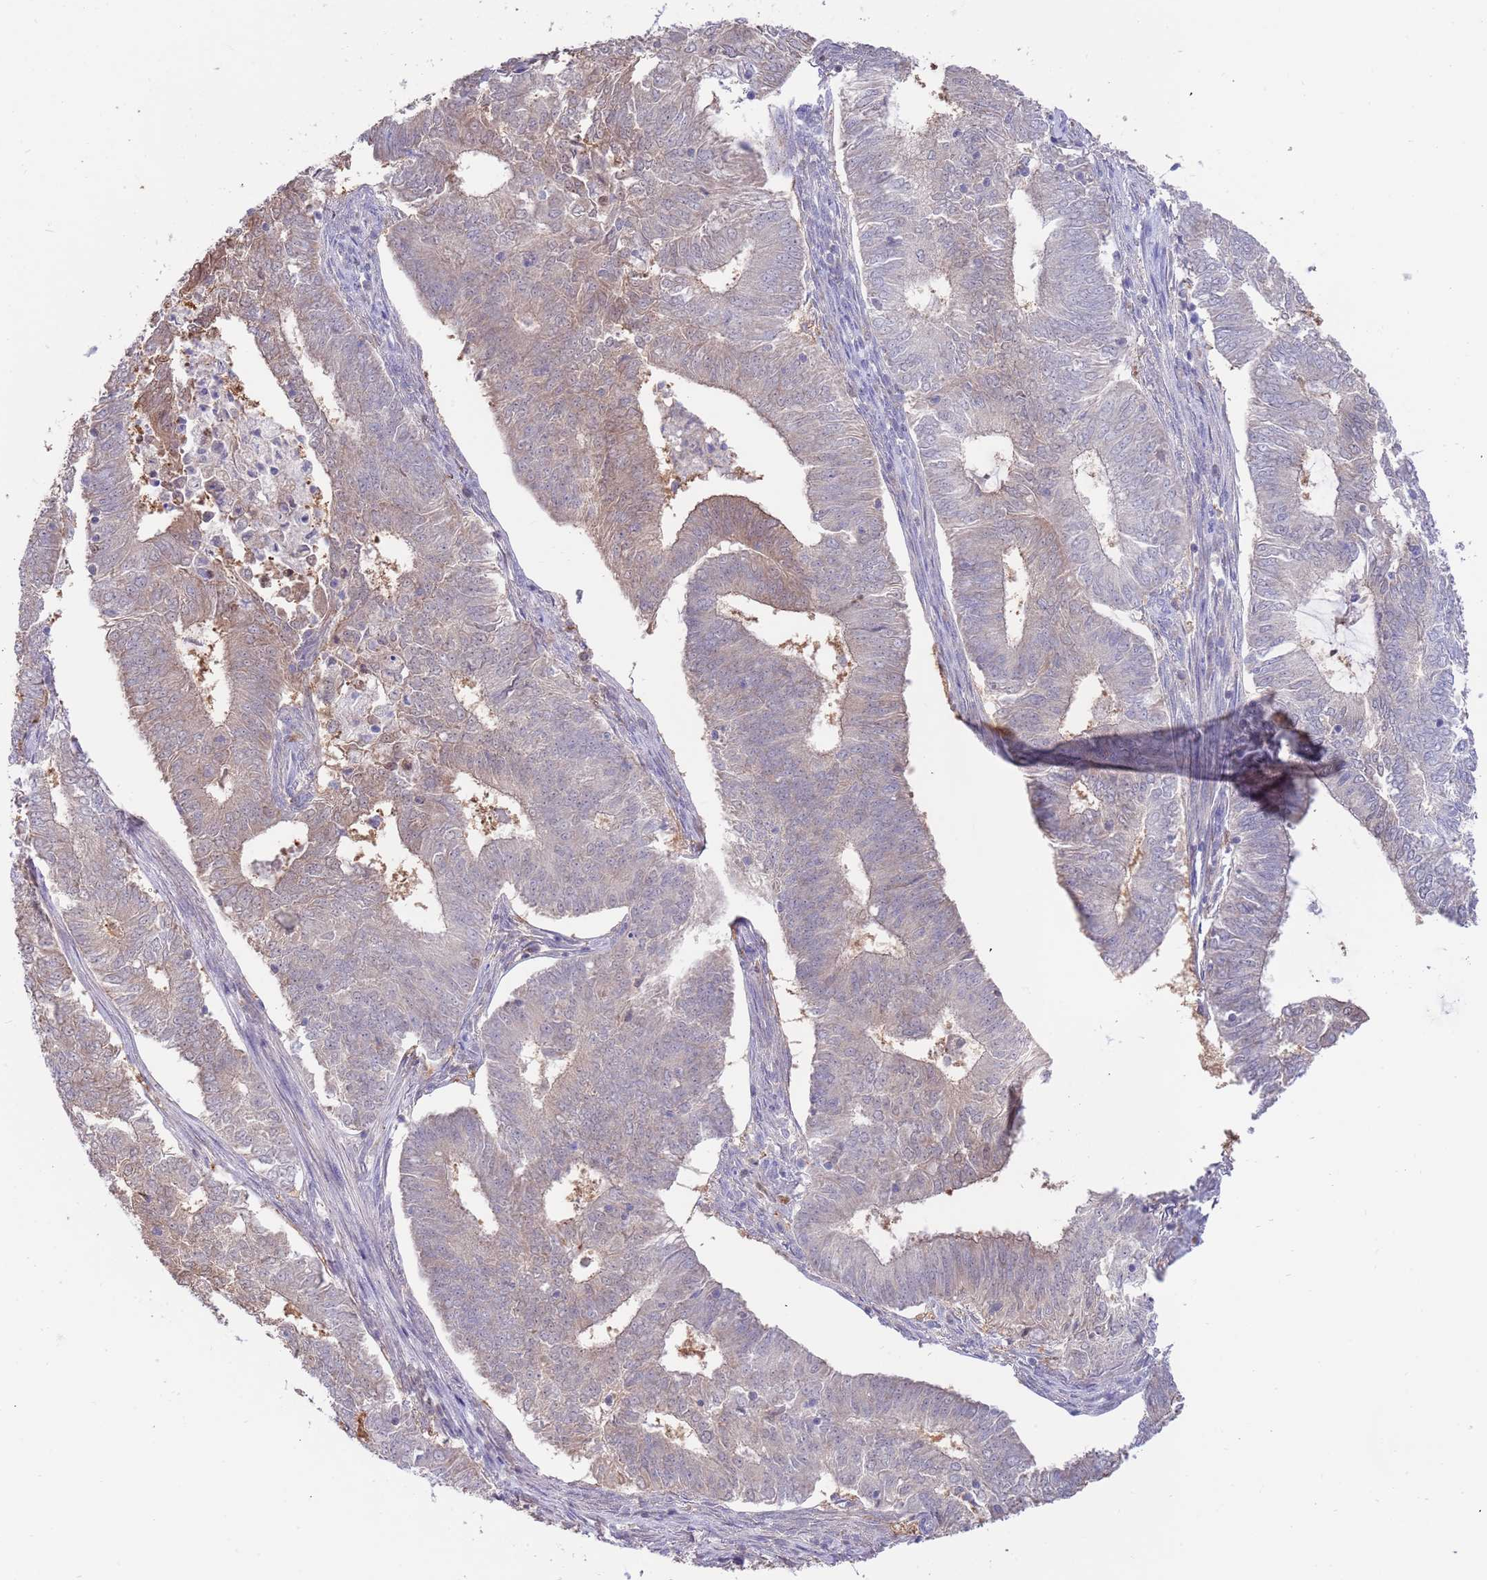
{"staining": {"intensity": "moderate", "quantity": "<25%", "location": "cytoplasmic/membranous"}, "tissue": "endometrial cancer", "cell_type": "Tumor cells", "image_type": "cancer", "snomed": [{"axis": "morphology", "description": "Adenocarcinoma, NOS"}, {"axis": "topography", "description": "Endometrium"}], "caption": "Immunohistochemistry image of neoplastic tissue: adenocarcinoma (endometrial) stained using IHC reveals low levels of moderate protein expression localized specifically in the cytoplasmic/membranous of tumor cells, appearing as a cytoplasmic/membranous brown color.", "gene": "AP5S1", "patient": {"sex": "female", "age": 62}}